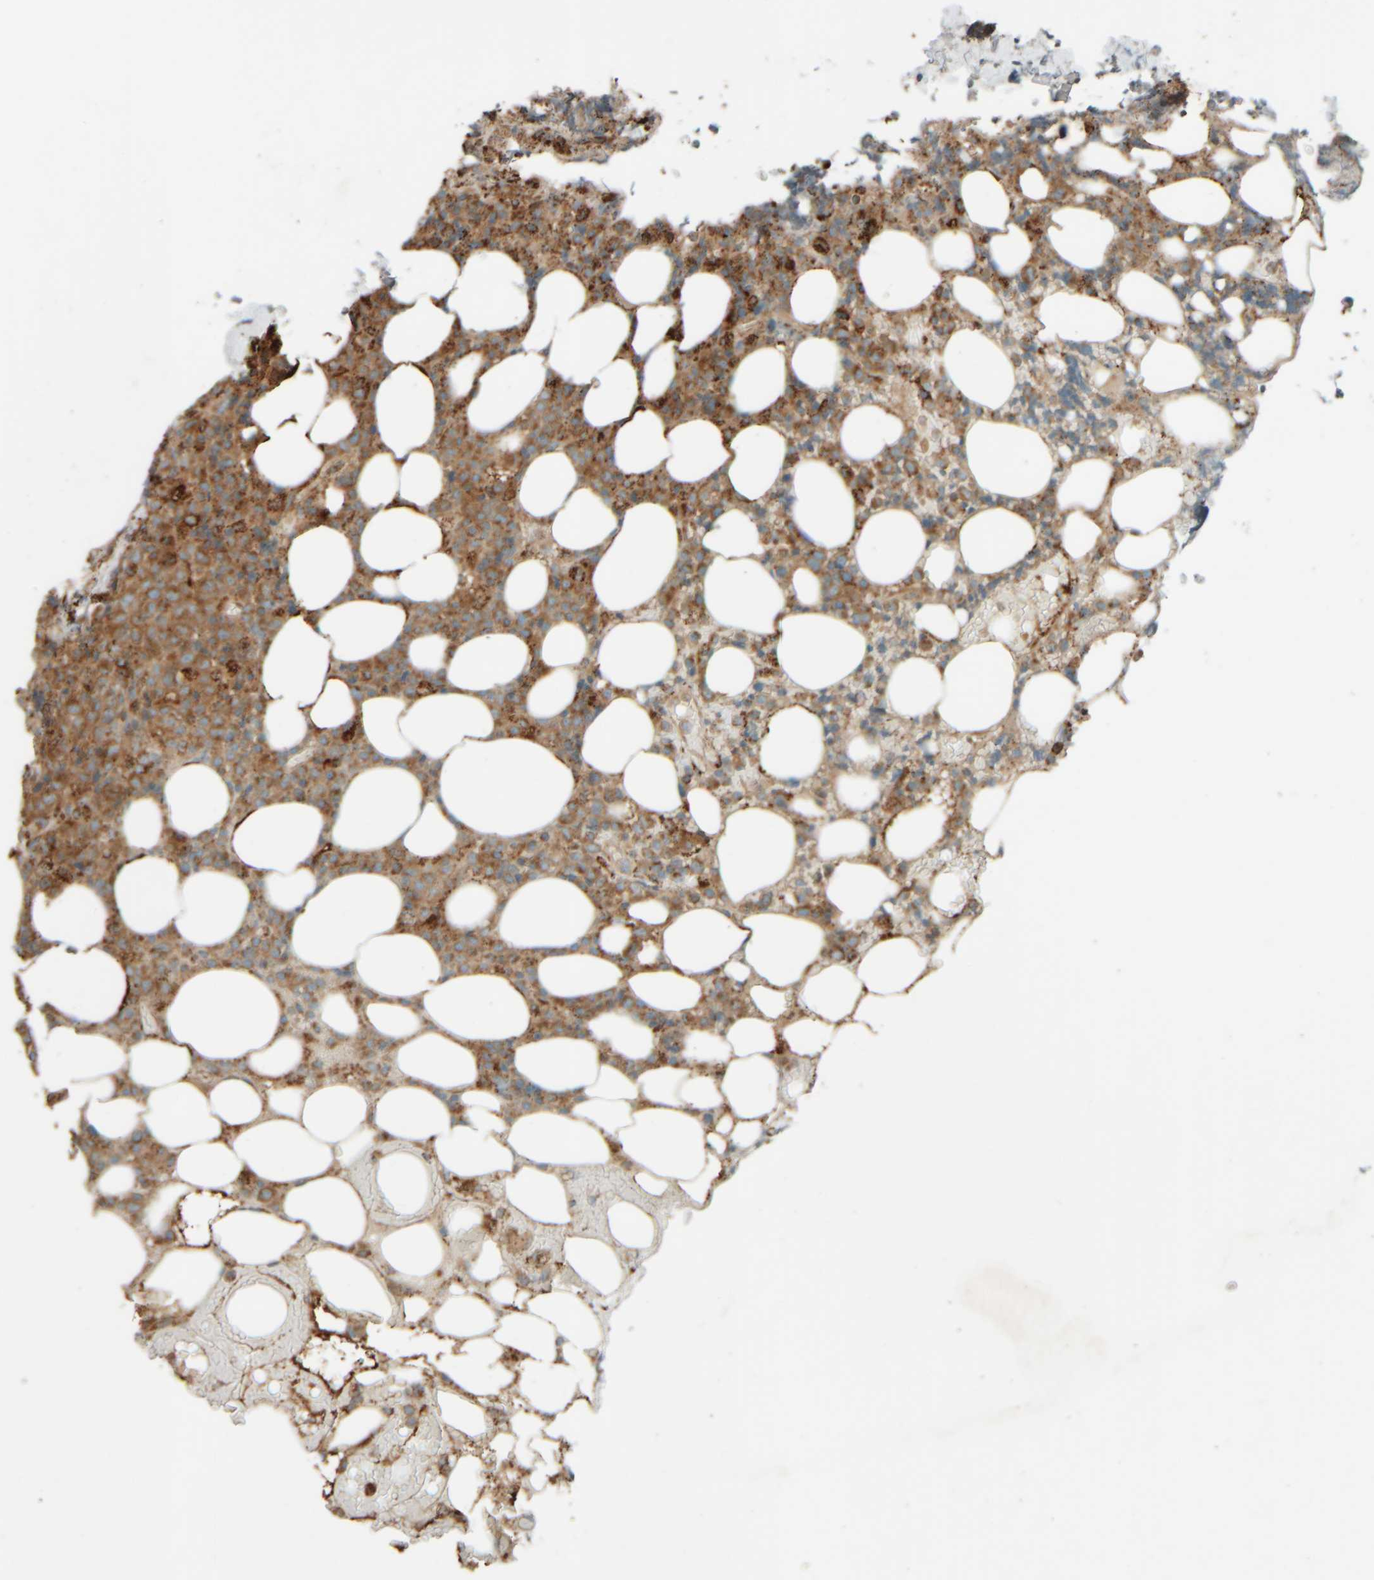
{"staining": {"intensity": "moderate", "quantity": ">75%", "location": "cytoplasmic/membranous"}, "tissue": "lymphoma", "cell_type": "Tumor cells", "image_type": "cancer", "snomed": [{"axis": "morphology", "description": "Malignant lymphoma, non-Hodgkin's type, High grade"}, {"axis": "topography", "description": "Lymph node"}], "caption": "Immunohistochemistry histopathology image of neoplastic tissue: high-grade malignant lymphoma, non-Hodgkin's type stained using immunohistochemistry displays medium levels of moderate protein expression localized specifically in the cytoplasmic/membranous of tumor cells, appearing as a cytoplasmic/membranous brown color.", "gene": "SPAG5", "patient": {"sex": "male", "age": 13}}